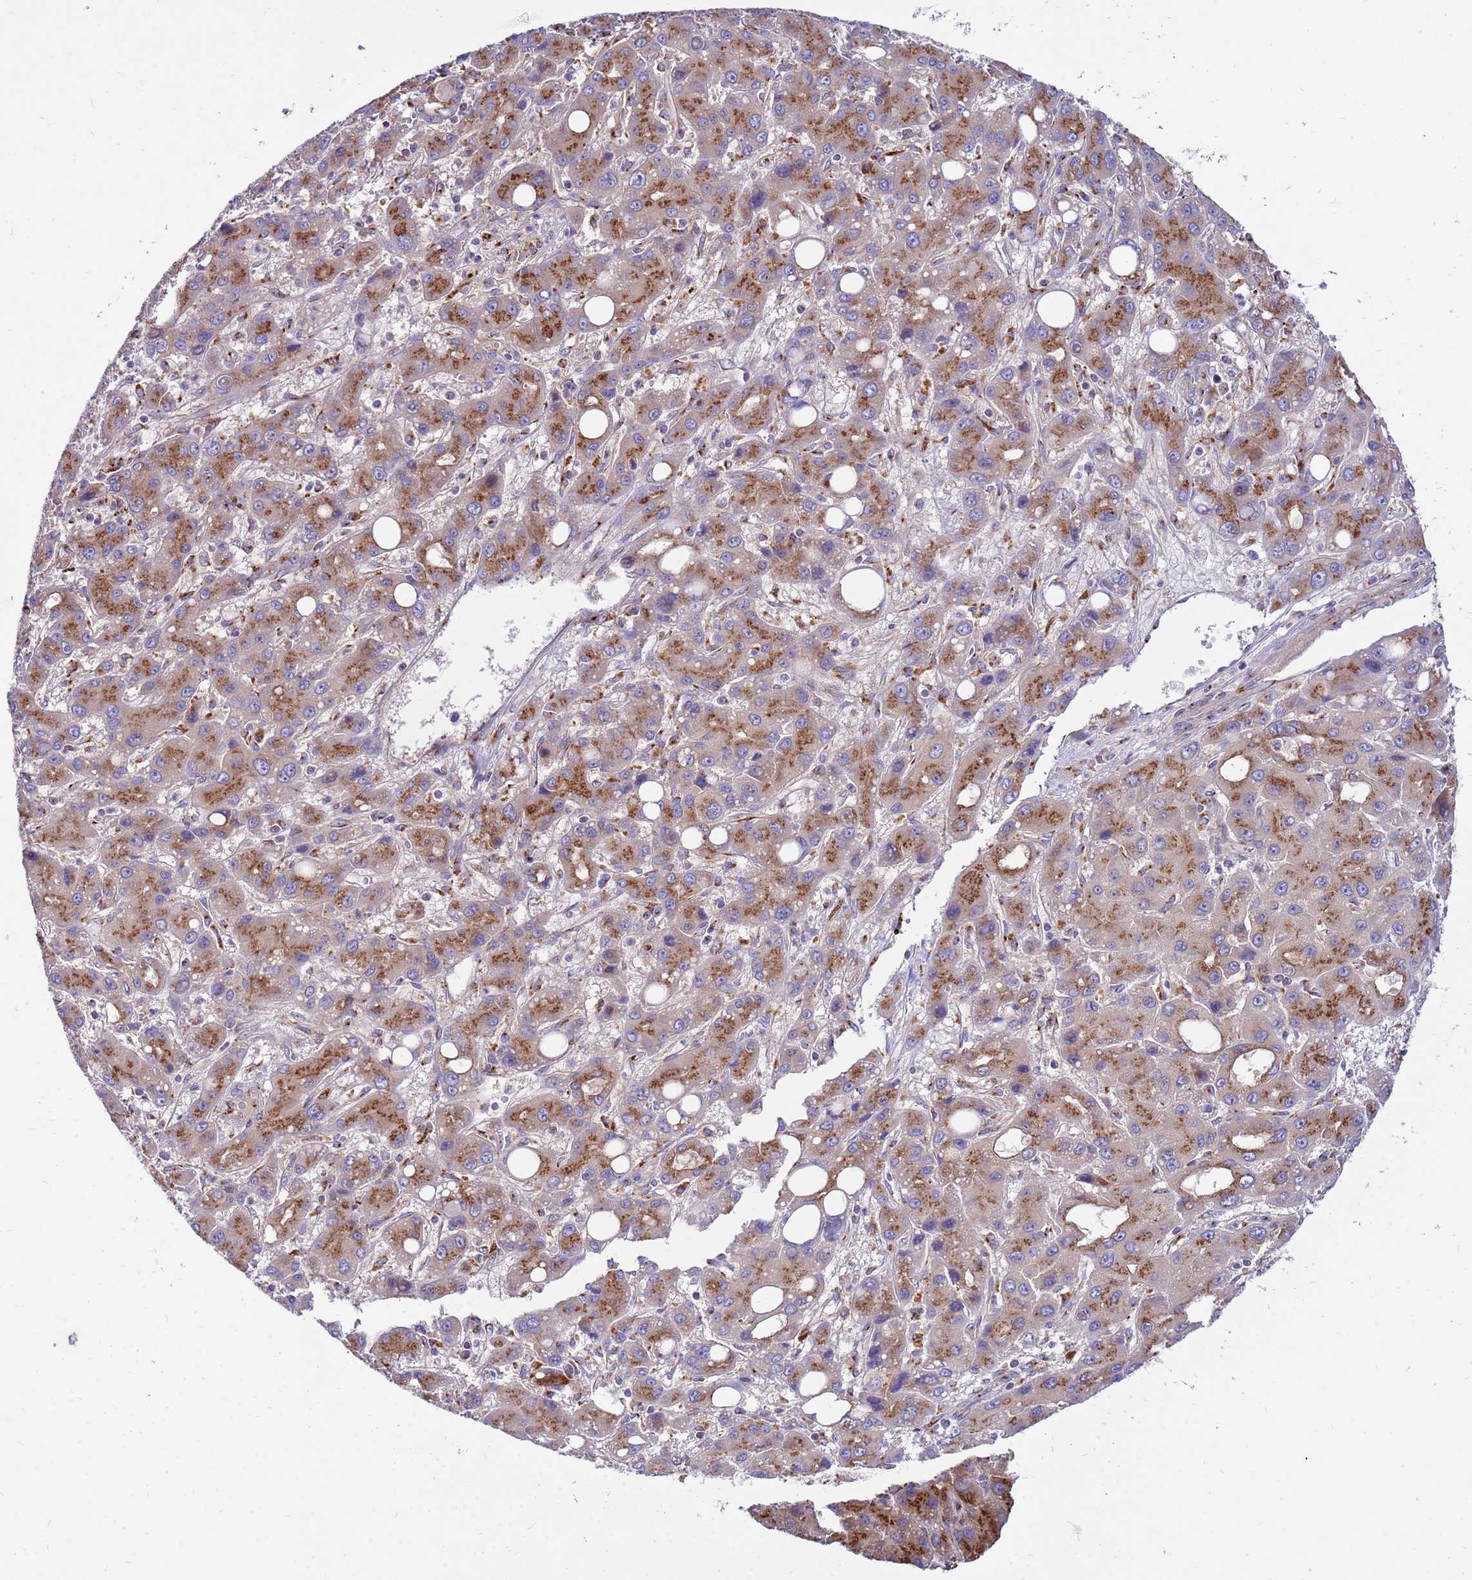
{"staining": {"intensity": "moderate", "quantity": ">75%", "location": "cytoplasmic/membranous"}, "tissue": "liver cancer", "cell_type": "Tumor cells", "image_type": "cancer", "snomed": [{"axis": "morphology", "description": "Carcinoma, Hepatocellular, NOS"}, {"axis": "topography", "description": "Liver"}], "caption": "This micrograph displays immunohistochemistry (IHC) staining of human liver cancer, with medium moderate cytoplasmic/membranous staining in about >75% of tumor cells.", "gene": "HPS3", "patient": {"sex": "male", "age": 55}}